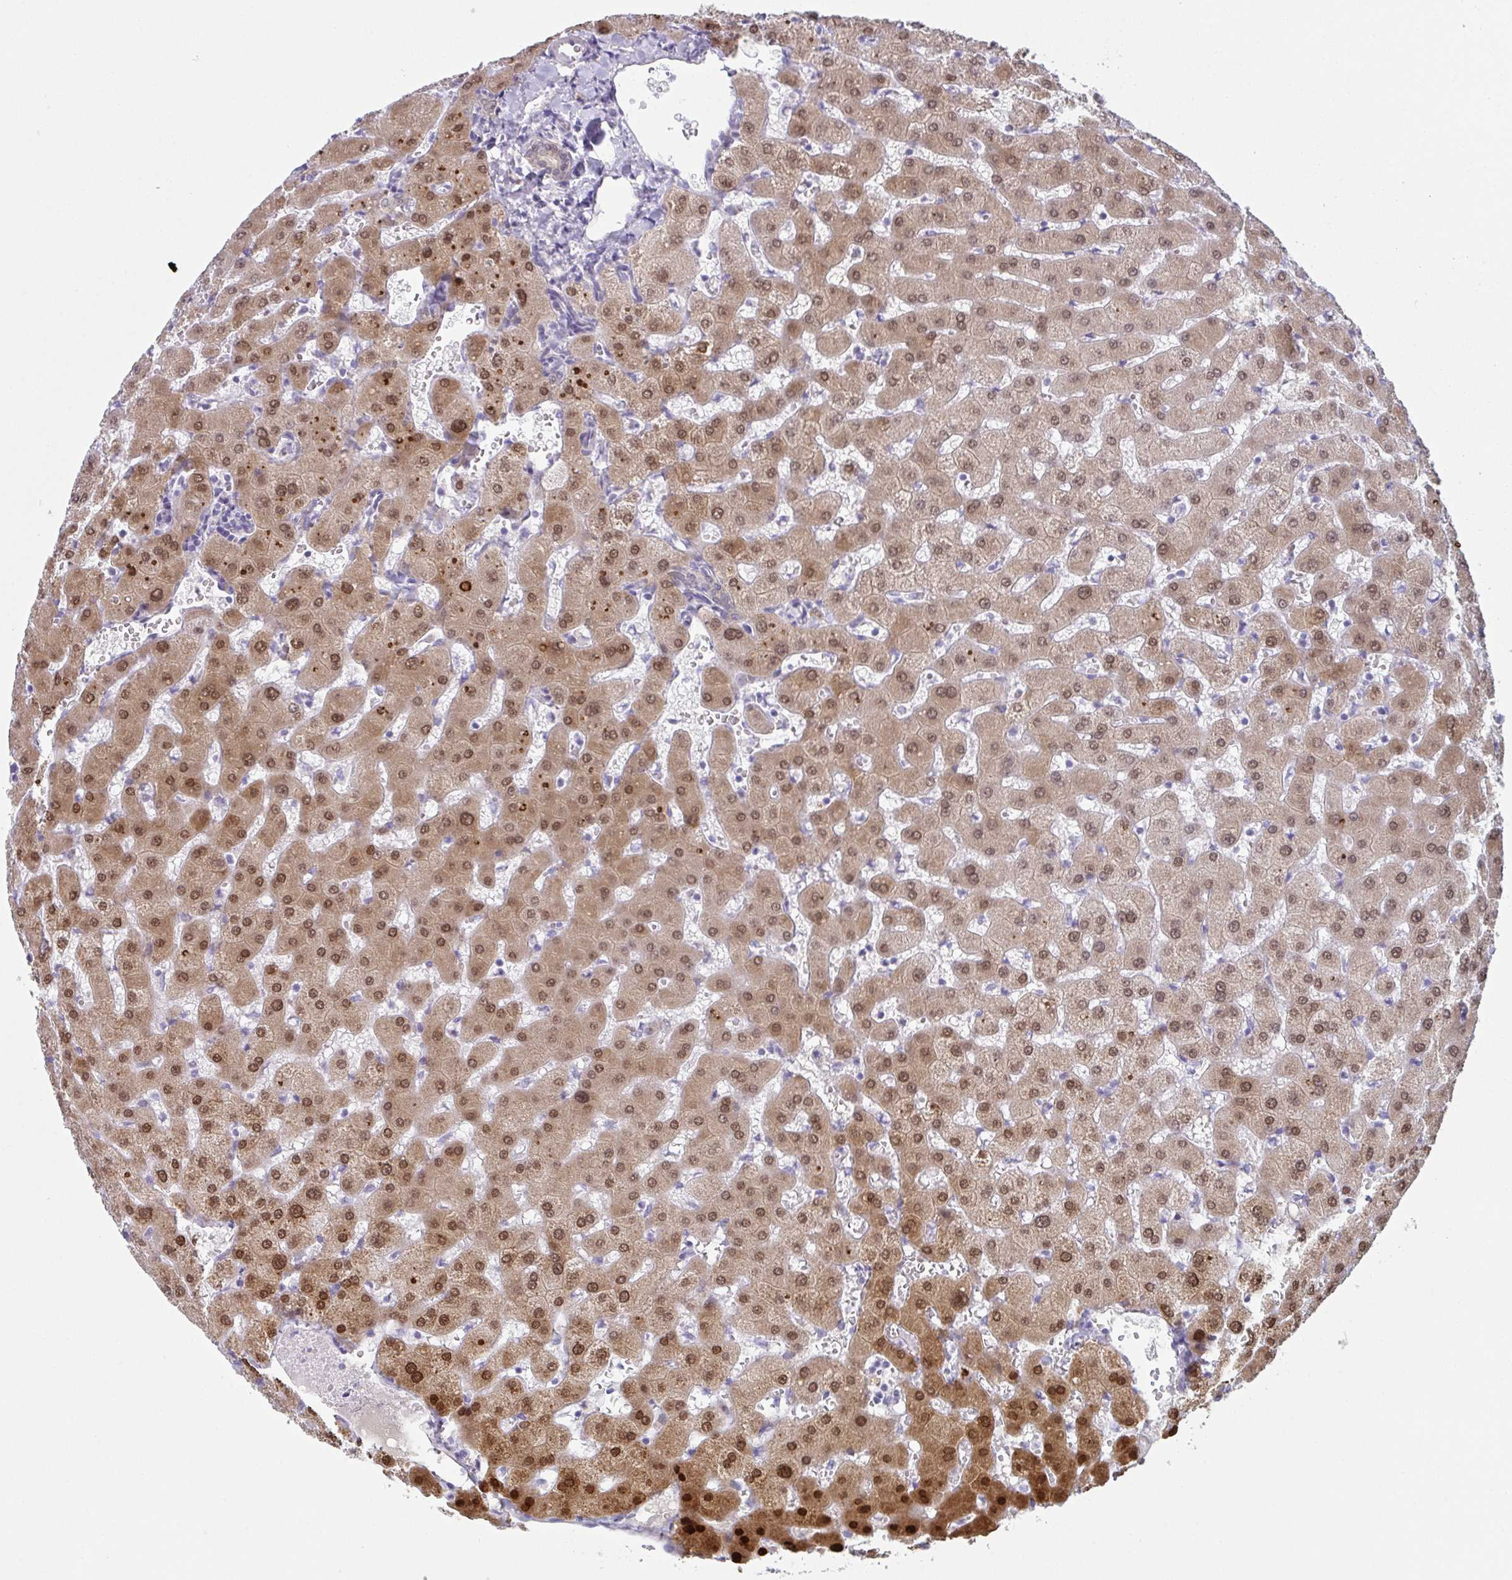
{"staining": {"intensity": "weak", "quantity": "<25%", "location": "cytoplasmic/membranous"}, "tissue": "liver", "cell_type": "Cholangiocytes", "image_type": "normal", "snomed": [{"axis": "morphology", "description": "Normal tissue, NOS"}, {"axis": "topography", "description": "Liver"}], "caption": "Immunohistochemistry photomicrograph of unremarkable liver: human liver stained with DAB demonstrates no significant protein positivity in cholangiocytes. The staining is performed using DAB brown chromogen with nuclei counter-stained in using hematoxylin.", "gene": "A1CF", "patient": {"sex": "female", "age": 63}}